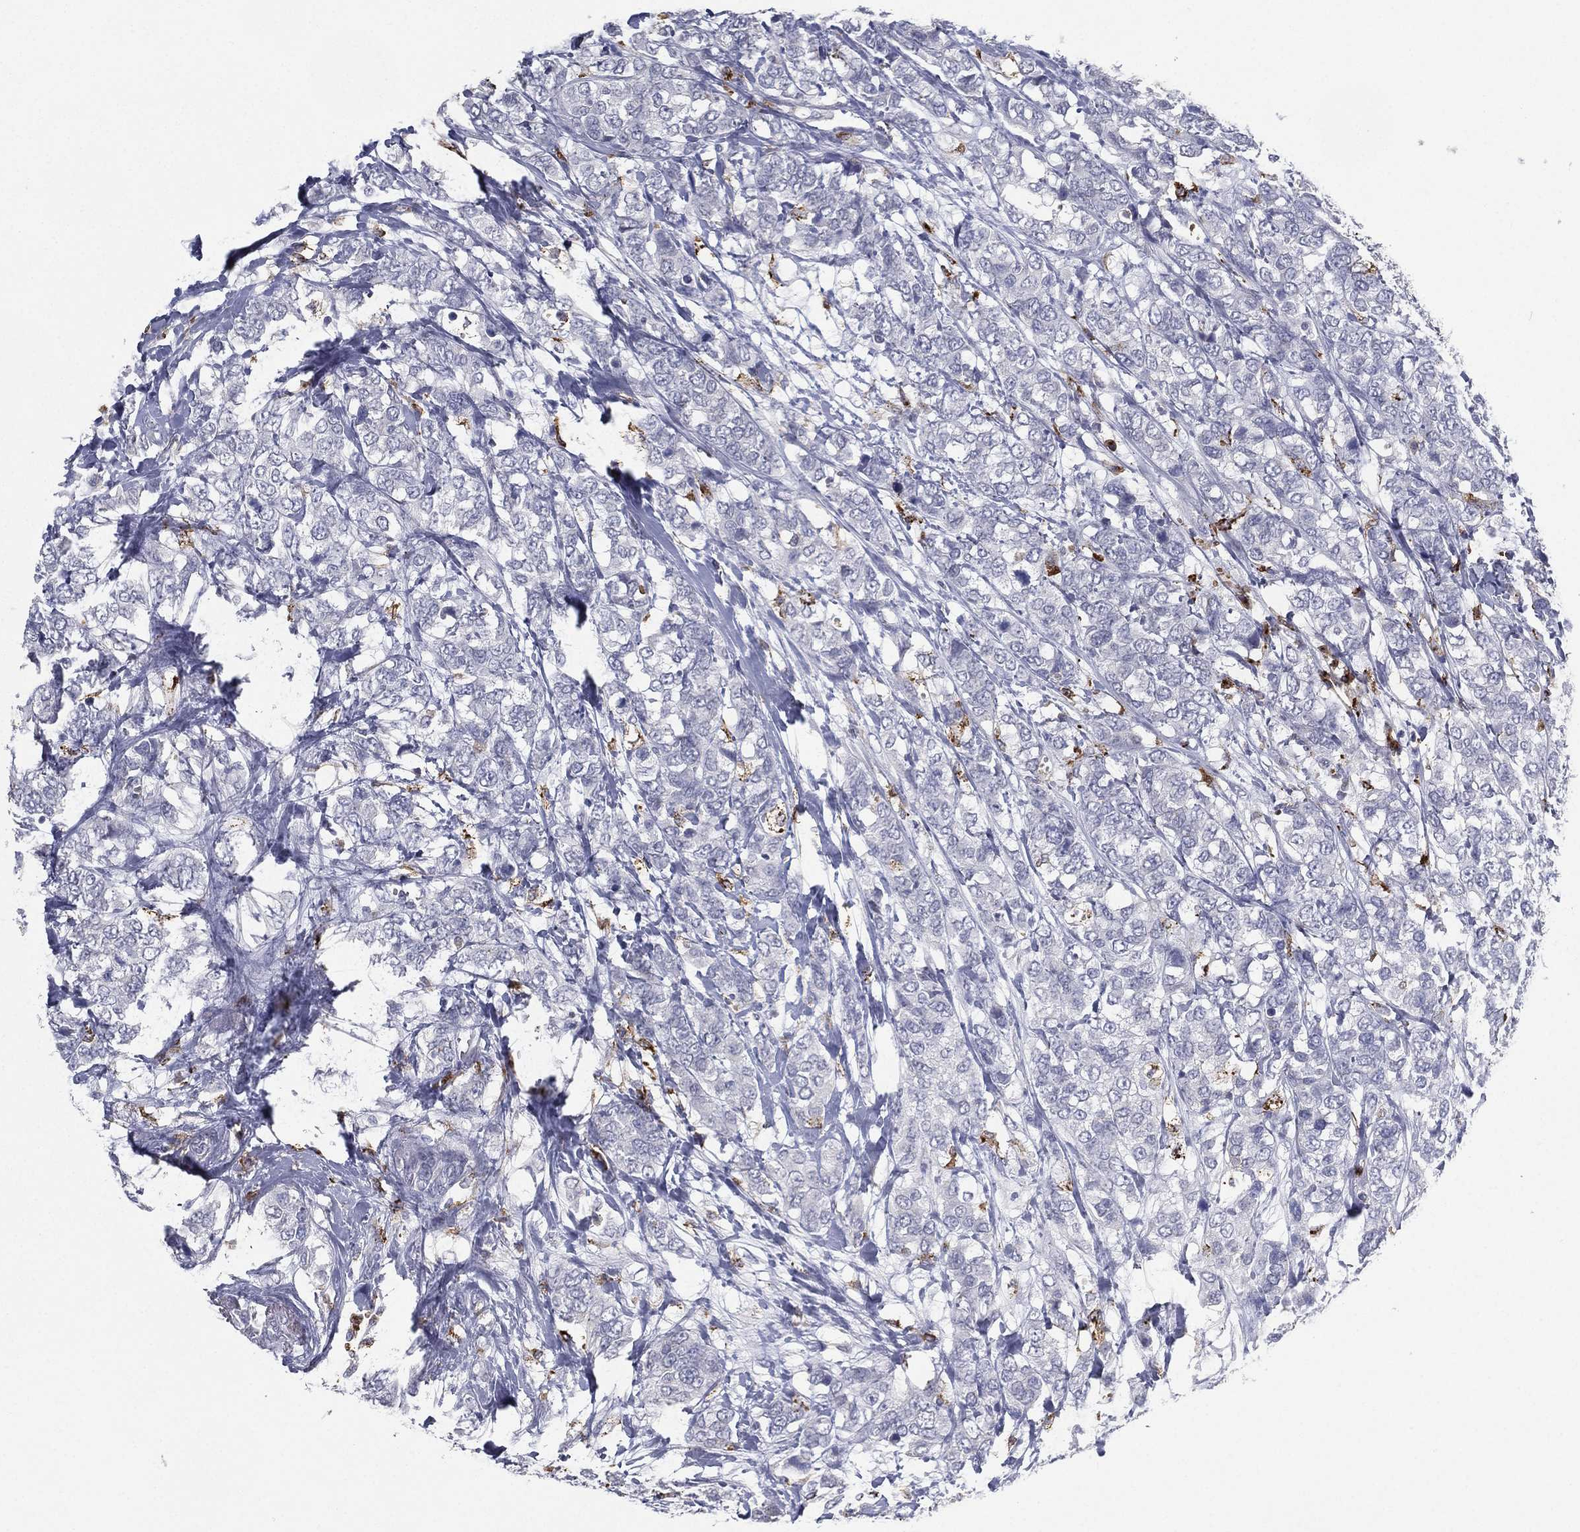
{"staining": {"intensity": "negative", "quantity": "none", "location": "none"}, "tissue": "breast cancer", "cell_type": "Tumor cells", "image_type": "cancer", "snomed": [{"axis": "morphology", "description": "Lobular carcinoma"}, {"axis": "topography", "description": "Breast"}], "caption": "This is an immunohistochemistry (IHC) image of breast cancer (lobular carcinoma). There is no expression in tumor cells.", "gene": "EVI2B", "patient": {"sex": "female", "age": 59}}